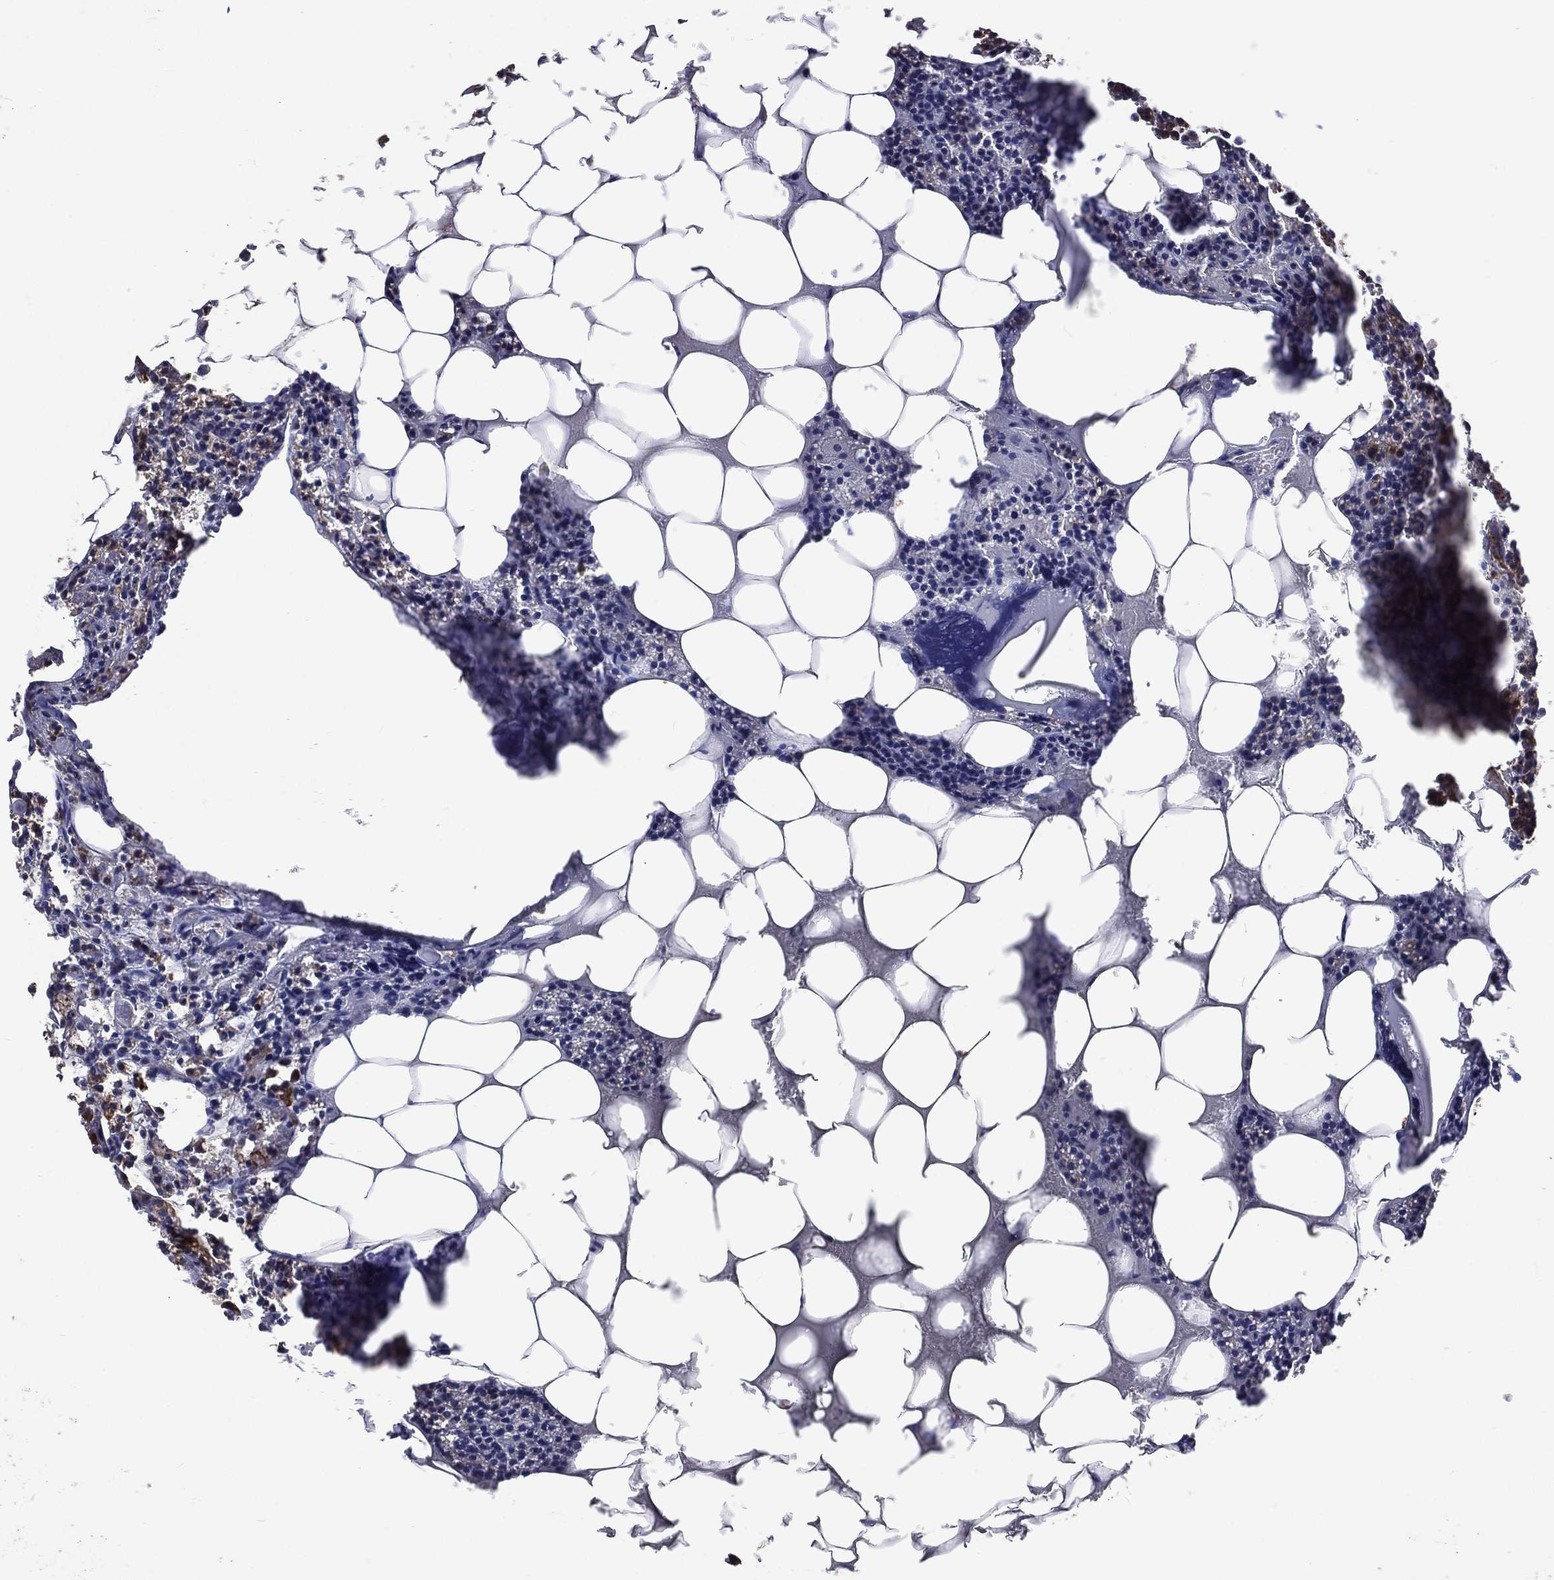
{"staining": {"intensity": "negative", "quantity": "none", "location": "none"}, "tissue": "parathyroid gland", "cell_type": "Glandular cells", "image_type": "normal", "snomed": [{"axis": "morphology", "description": "Normal tissue, NOS"}, {"axis": "topography", "description": "Parathyroid gland"}], "caption": "The histopathology image displays no significant staining in glandular cells of parathyroid gland.", "gene": "ANKRD37", "patient": {"sex": "female", "age": 83}}